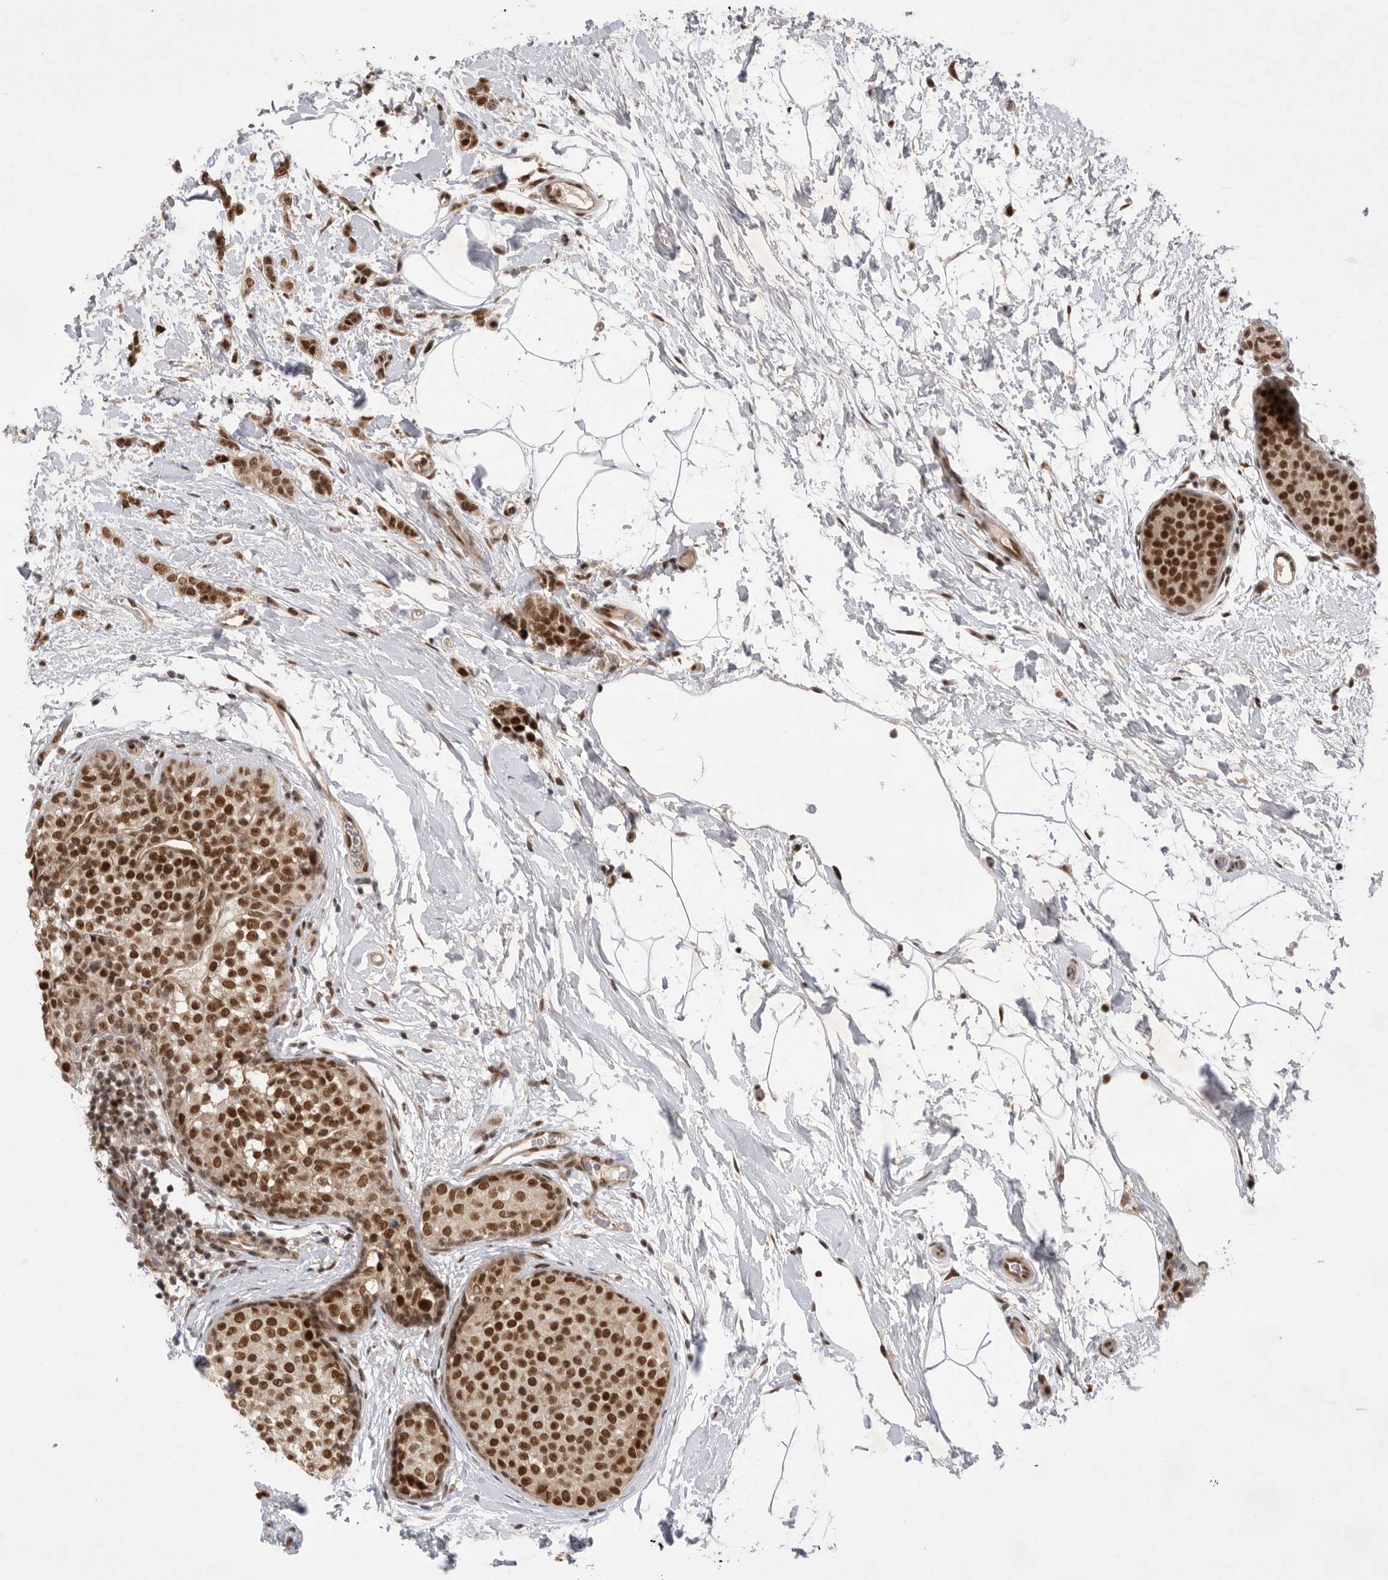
{"staining": {"intensity": "strong", "quantity": ">75%", "location": "nuclear"}, "tissue": "breast cancer", "cell_type": "Tumor cells", "image_type": "cancer", "snomed": [{"axis": "morphology", "description": "Lobular carcinoma, in situ"}, {"axis": "morphology", "description": "Lobular carcinoma"}, {"axis": "topography", "description": "Breast"}], "caption": "Lobular carcinoma in situ (breast) tissue reveals strong nuclear staining in approximately >75% of tumor cells The staining was performed using DAB (3,3'-diaminobenzidine) to visualize the protein expression in brown, while the nuclei were stained in blue with hematoxylin (Magnification: 20x).", "gene": "ZNF830", "patient": {"sex": "female", "age": 41}}